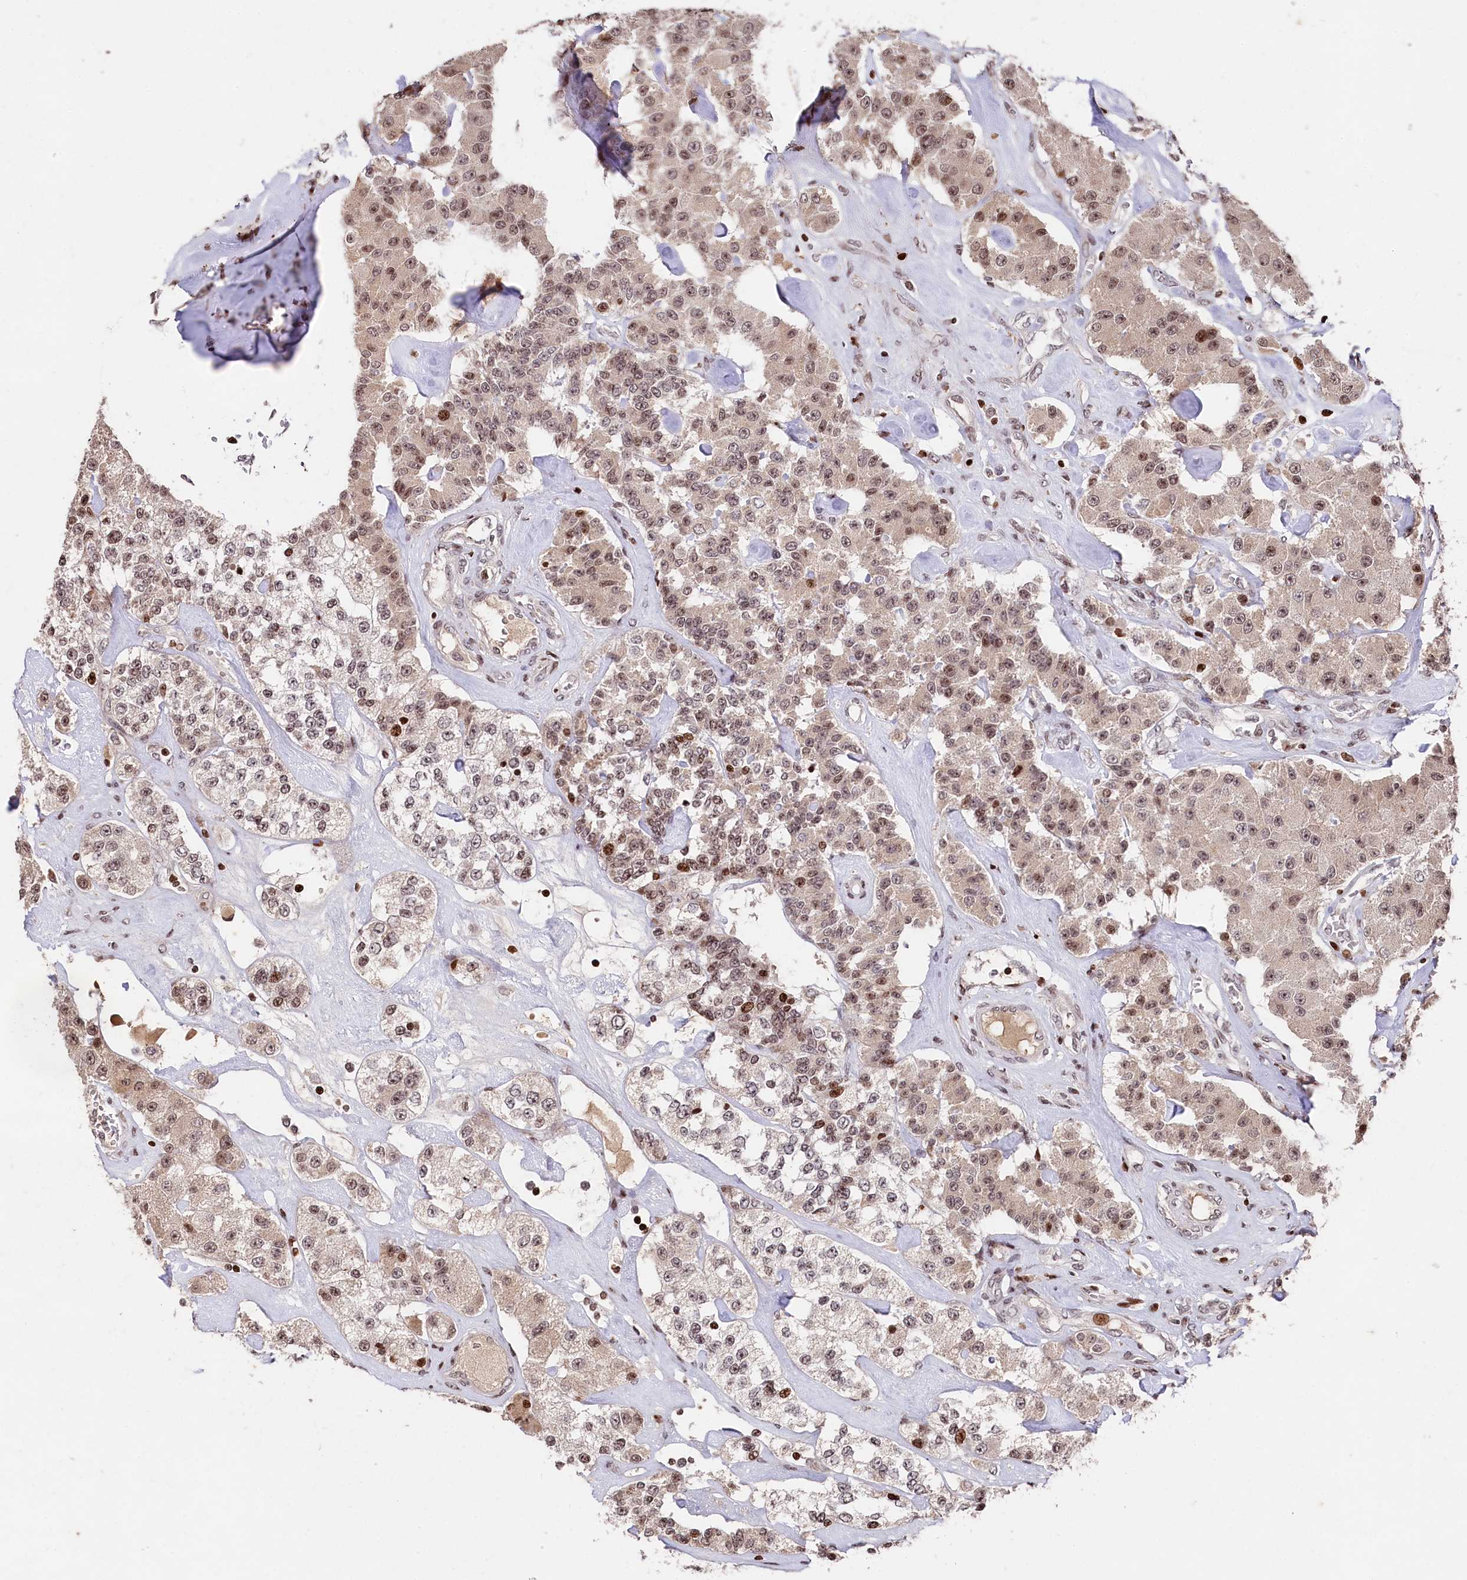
{"staining": {"intensity": "moderate", "quantity": "25%-75%", "location": "cytoplasmic/membranous,nuclear"}, "tissue": "carcinoid", "cell_type": "Tumor cells", "image_type": "cancer", "snomed": [{"axis": "morphology", "description": "Carcinoid, malignant, NOS"}, {"axis": "topography", "description": "Pancreas"}], "caption": "Carcinoid (malignant) tissue exhibits moderate cytoplasmic/membranous and nuclear staining in approximately 25%-75% of tumor cells (Stains: DAB in brown, nuclei in blue, Microscopy: brightfield microscopy at high magnification).", "gene": "MCF2L2", "patient": {"sex": "male", "age": 41}}